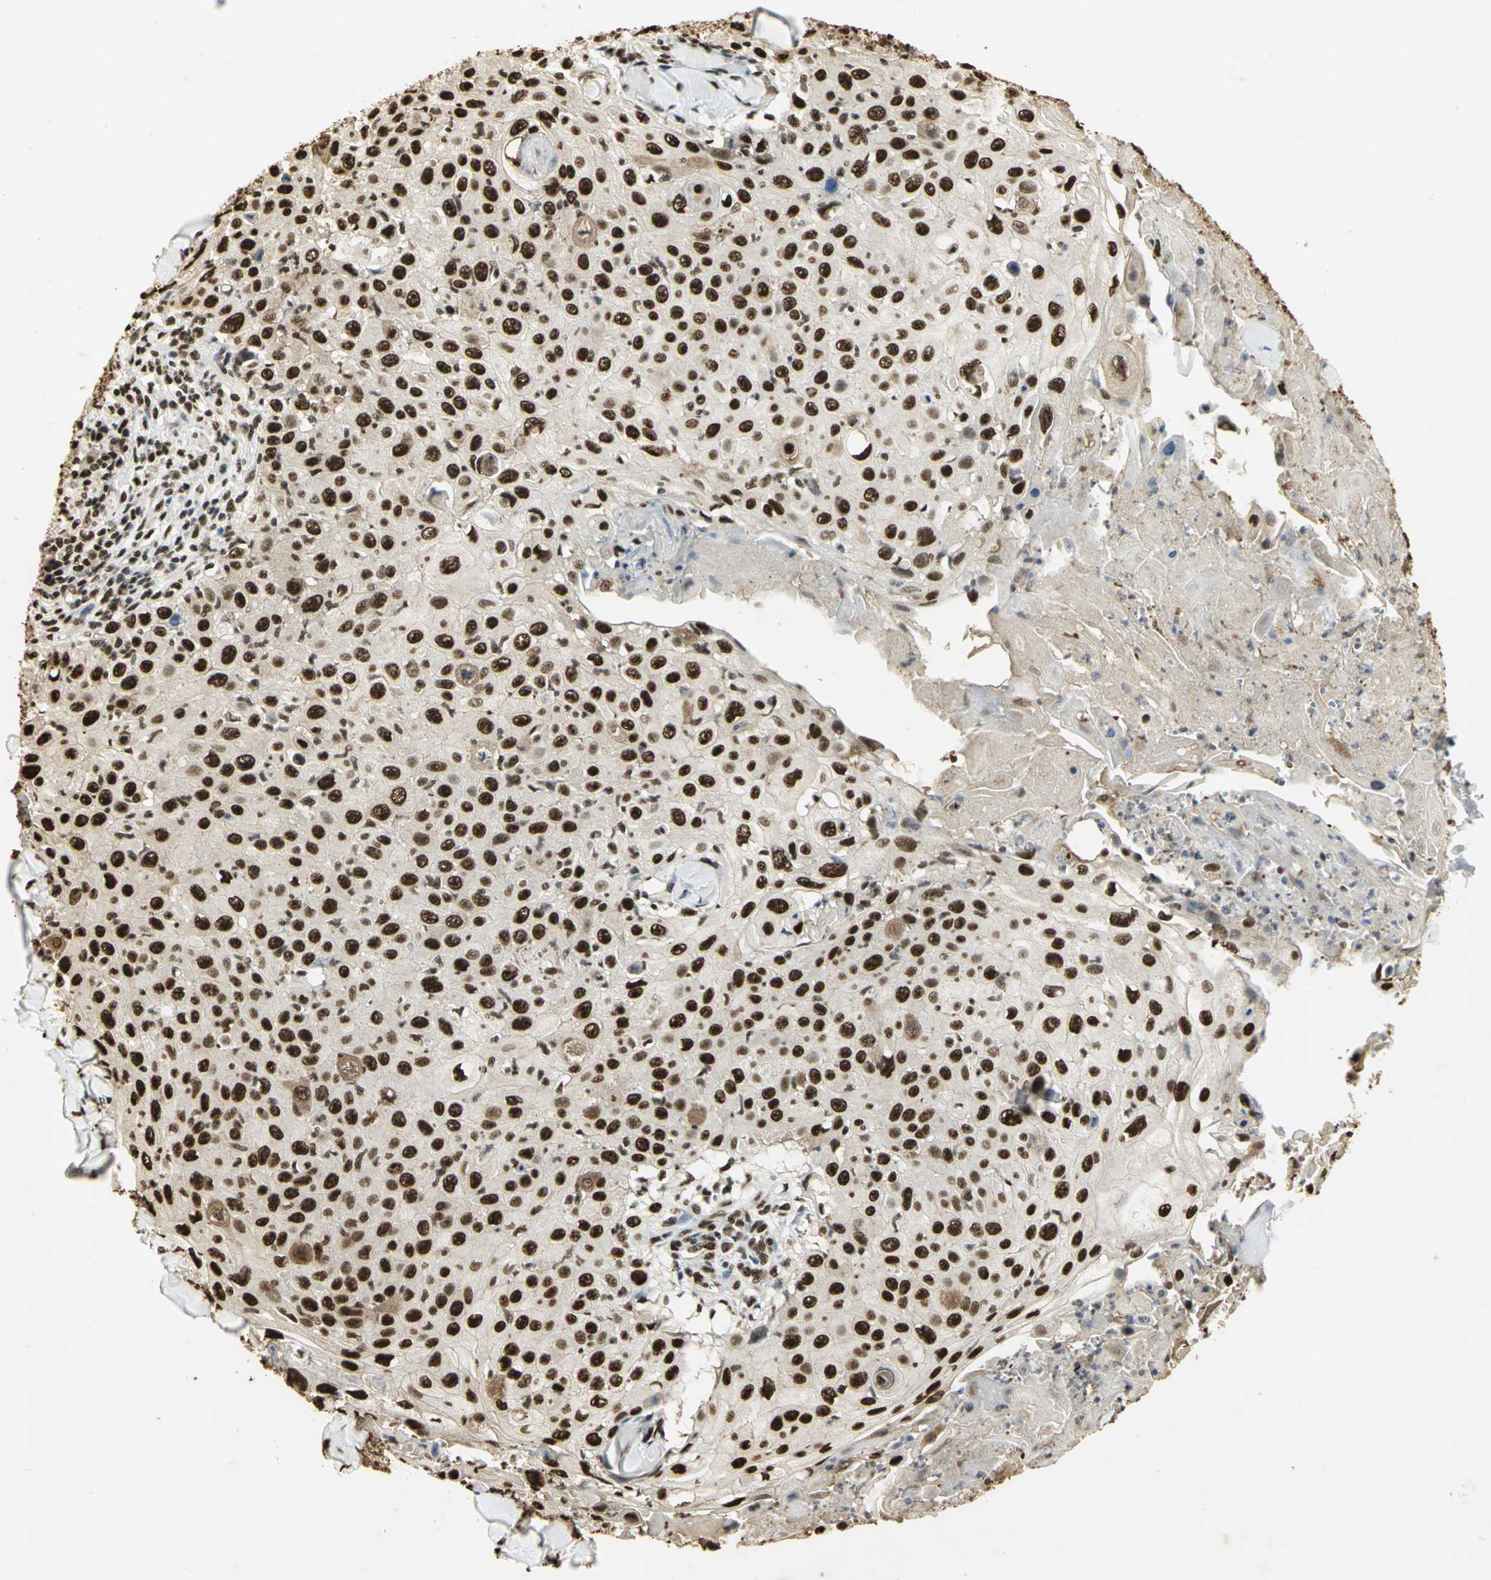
{"staining": {"intensity": "strong", "quantity": ">75%", "location": "cytoplasmic/membranous,nuclear"}, "tissue": "skin cancer", "cell_type": "Tumor cells", "image_type": "cancer", "snomed": [{"axis": "morphology", "description": "Squamous cell carcinoma, NOS"}, {"axis": "topography", "description": "Skin"}], "caption": "Skin cancer stained with immunohistochemistry (IHC) displays strong cytoplasmic/membranous and nuclear positivity in about >75% of tumor cells.", "gene": "SET", "patient": {"sex": "male", "age": 86}}